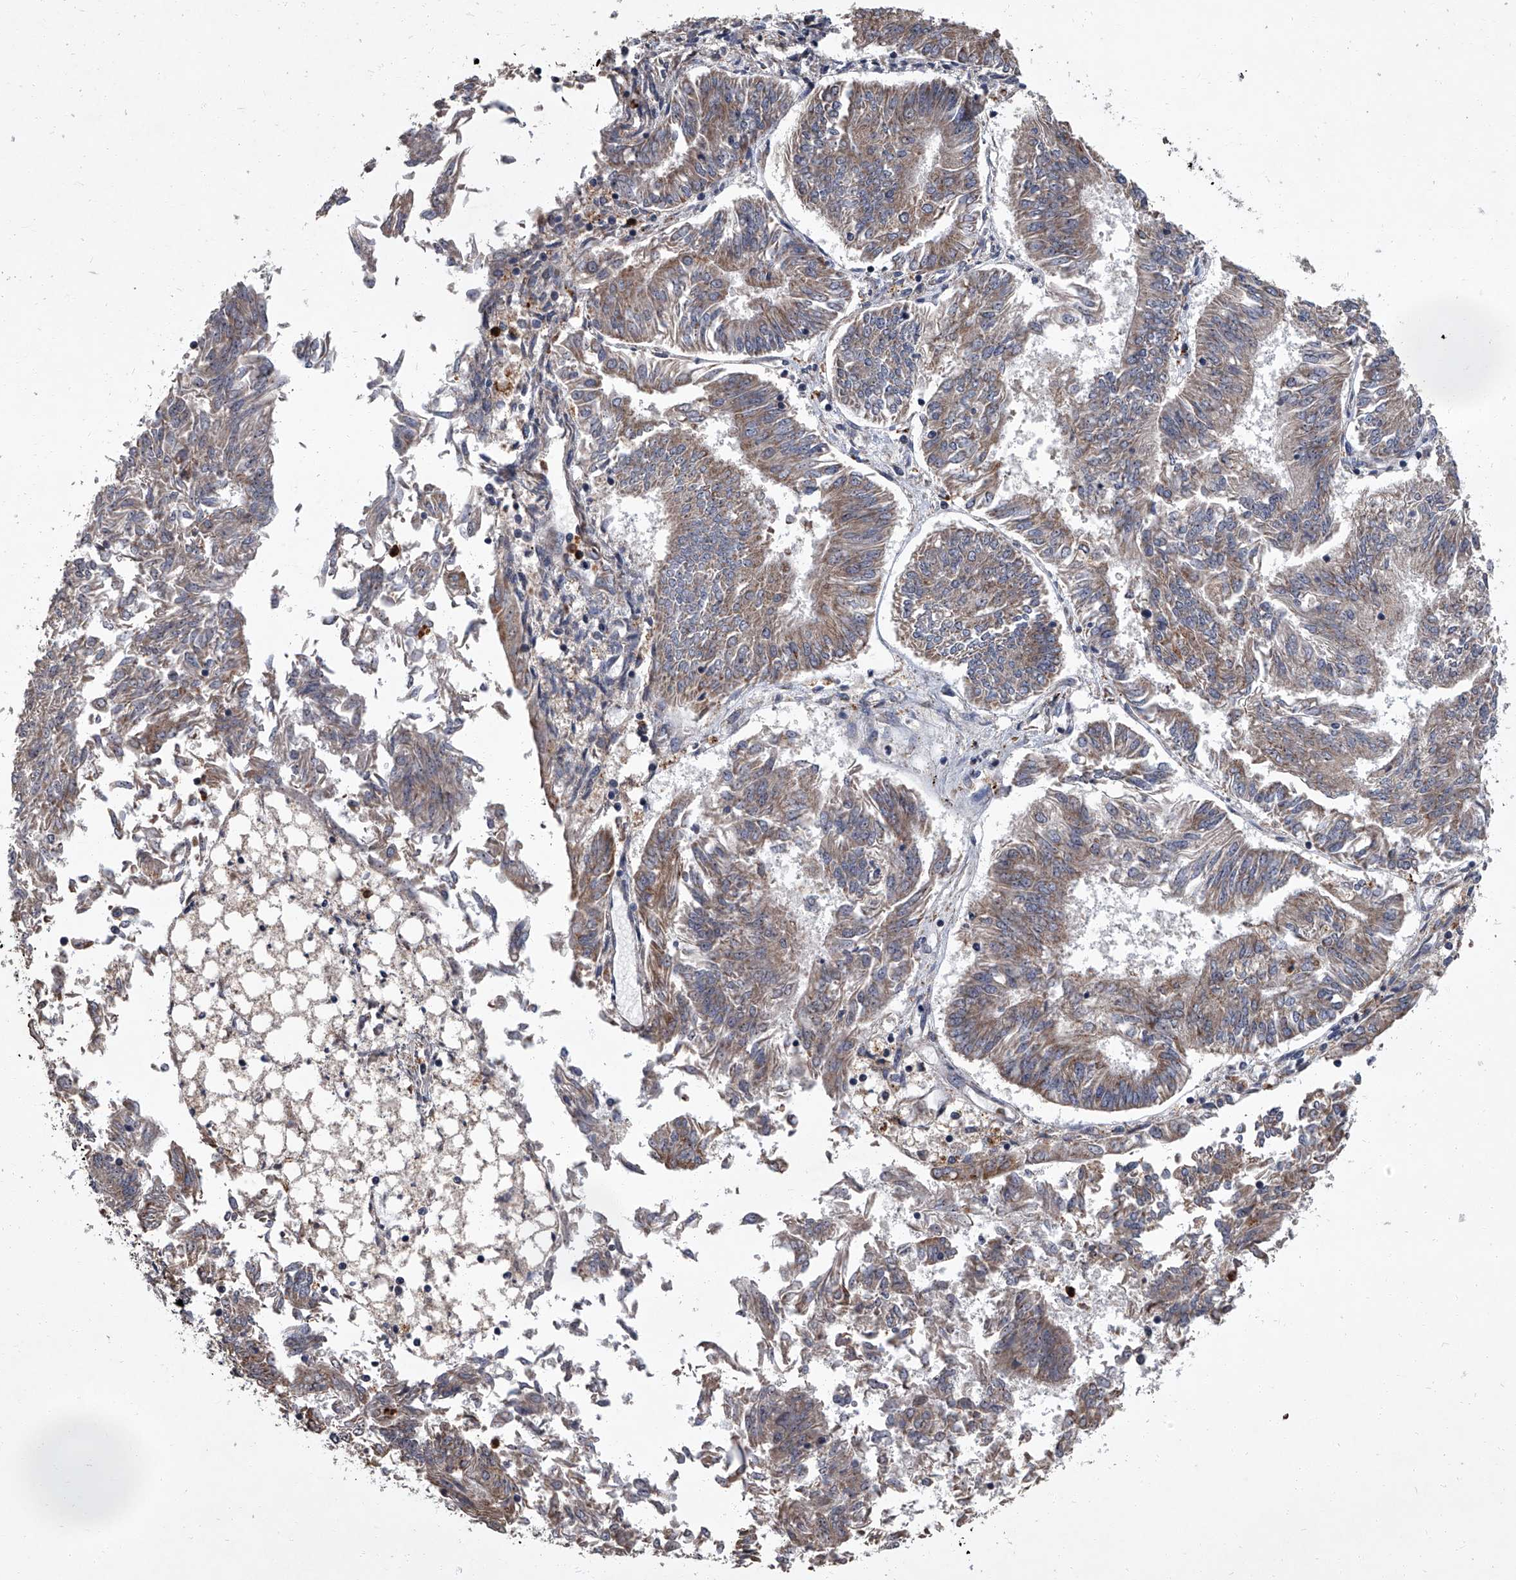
{"staining": {"intensity": "weak", "quantity": ">75%", "location": "cytoplasmic/membranous"}, "tissue": "endometrial cancer", "cell_type": "Tumor cells", "image_type": "cancer", "snomed": [{"axis": "morphology", "description": "Adenocarcinoma, NOS"}, {"axis": "topography", "description": "Endometrium"}], "caption": "A micrograph of endometrial cancer stained for a protein shows weak cytoplasmic/membranous brown staining in tumor cells.", "gene": "SIRT4", "patient": {"sex": "female", "age": 58}}